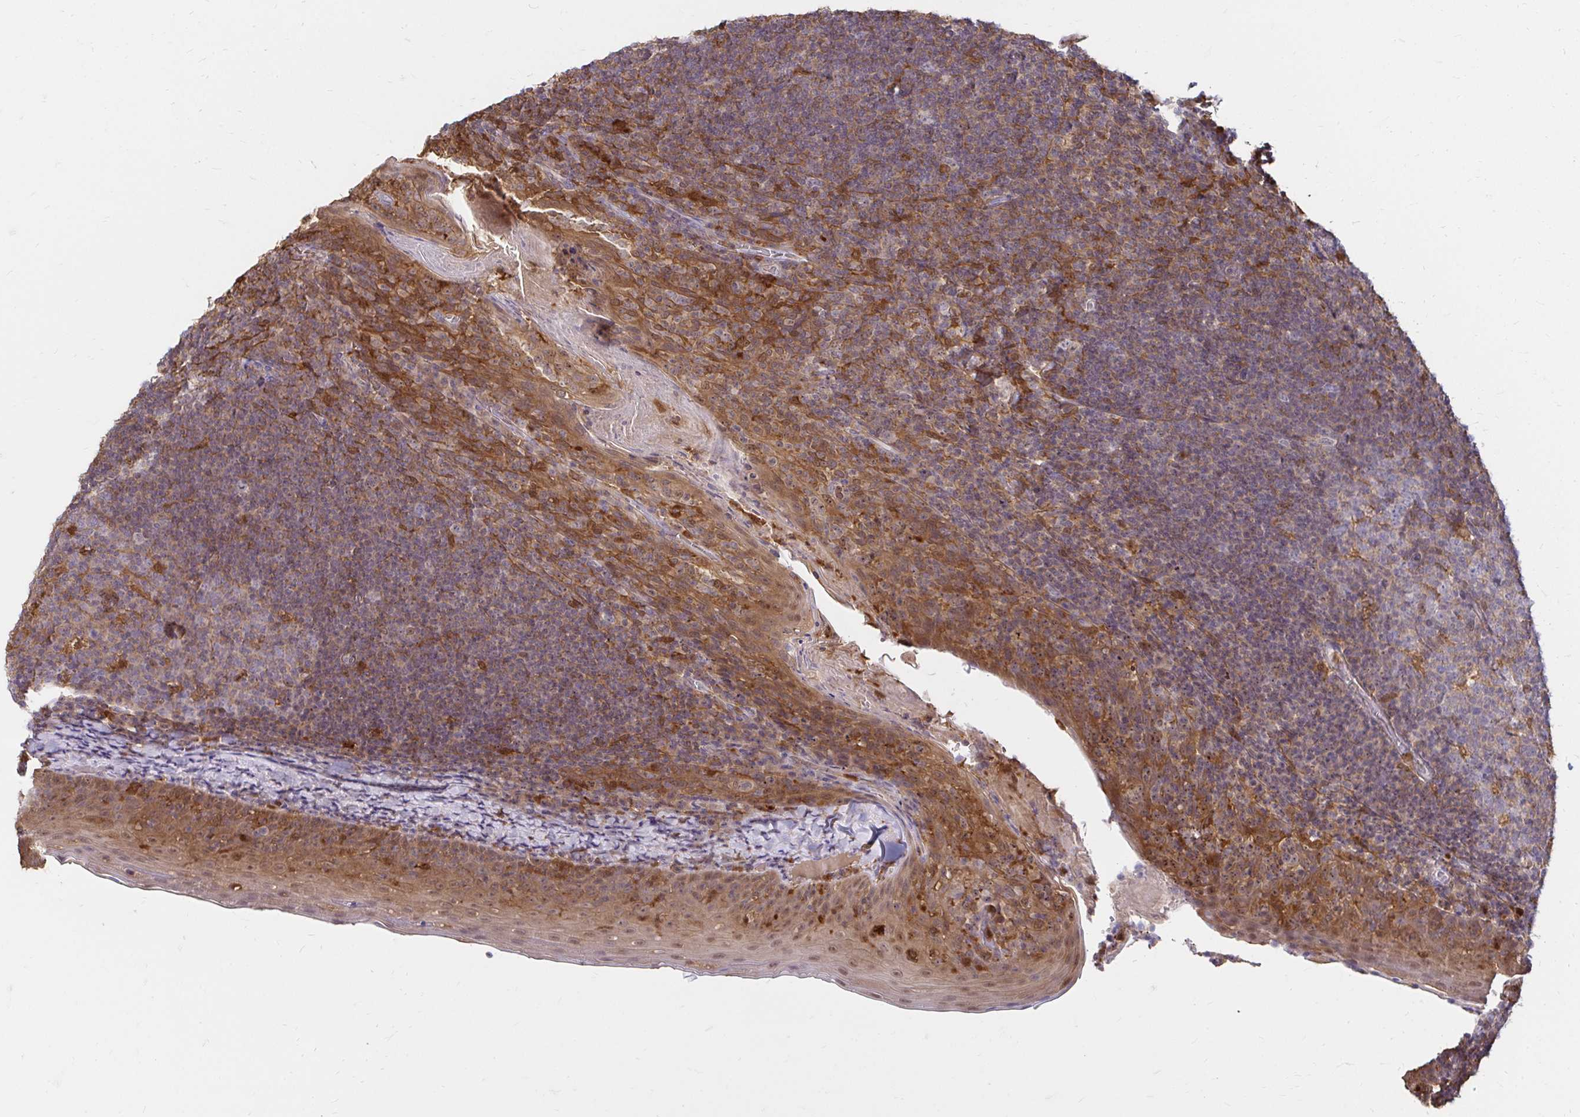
{"staining": {"intensity": "moderate", "quantity": "<25%", "location": "cytoplasmic/membranous"}, "tissue": "tonsil", "cell_type": "Germinal center cells", "image_type": "normal", "snomed": [{"axis": "morphology", "description": "Normal tissue, NOS"}, {"axis": "topography", "description": "Tonsil"}], "caption": "The immunohistochemical stain shows moderate cytoplasmic/membranous positivity in germinal center cells of normal tonsil. (brown staining indicates protein expression, while blue staining denotes nuclei).", "gene": "PYCARD", "patient": {"sex": "female", "age": 10}}